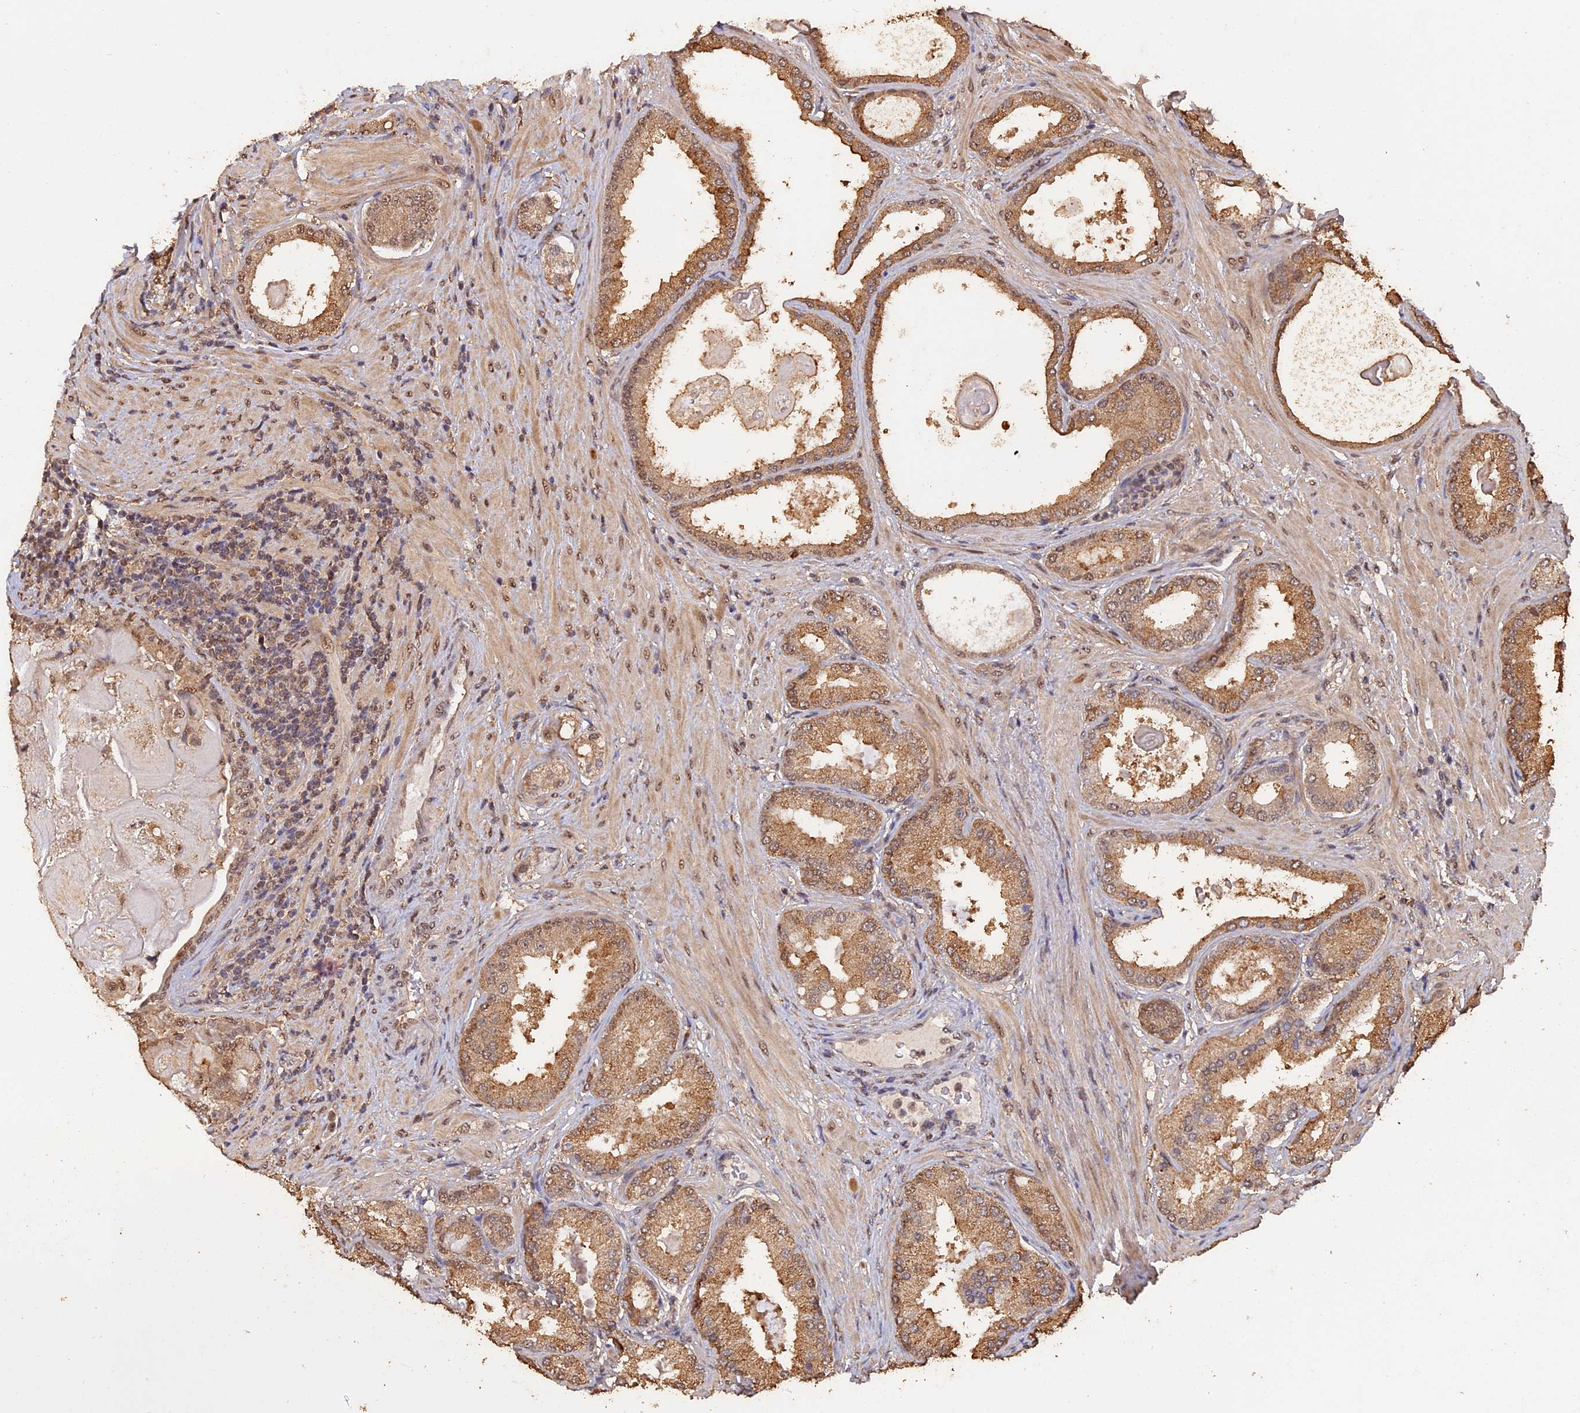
{"staining": {"intensity": "moderate", "quantity": ">75%", "location": "cytoplasmic/membranous,nuclear"}, "tissue": "prostate cancer", "cell_type": "Tumor cells", "image_type": "cancer", "snomed": [{"axis": "morphology", "description": "Adenocarcinoma, Low grade"}, {"axis": "topography", "description": "Prostate"}], "caption": "A brown stain highlights moderate cytoplasmic/membranous and nuclear positivity of a protein in human prostate cancer (adenocarcinoma (low-grade)) tumor cells. Using DAB (brown) and hematoxylin (blue) stains, captured at high magnification using brightfield microscopy.", "gene": "PSMC6", "patient": {"sex": "male", "age": 59}}